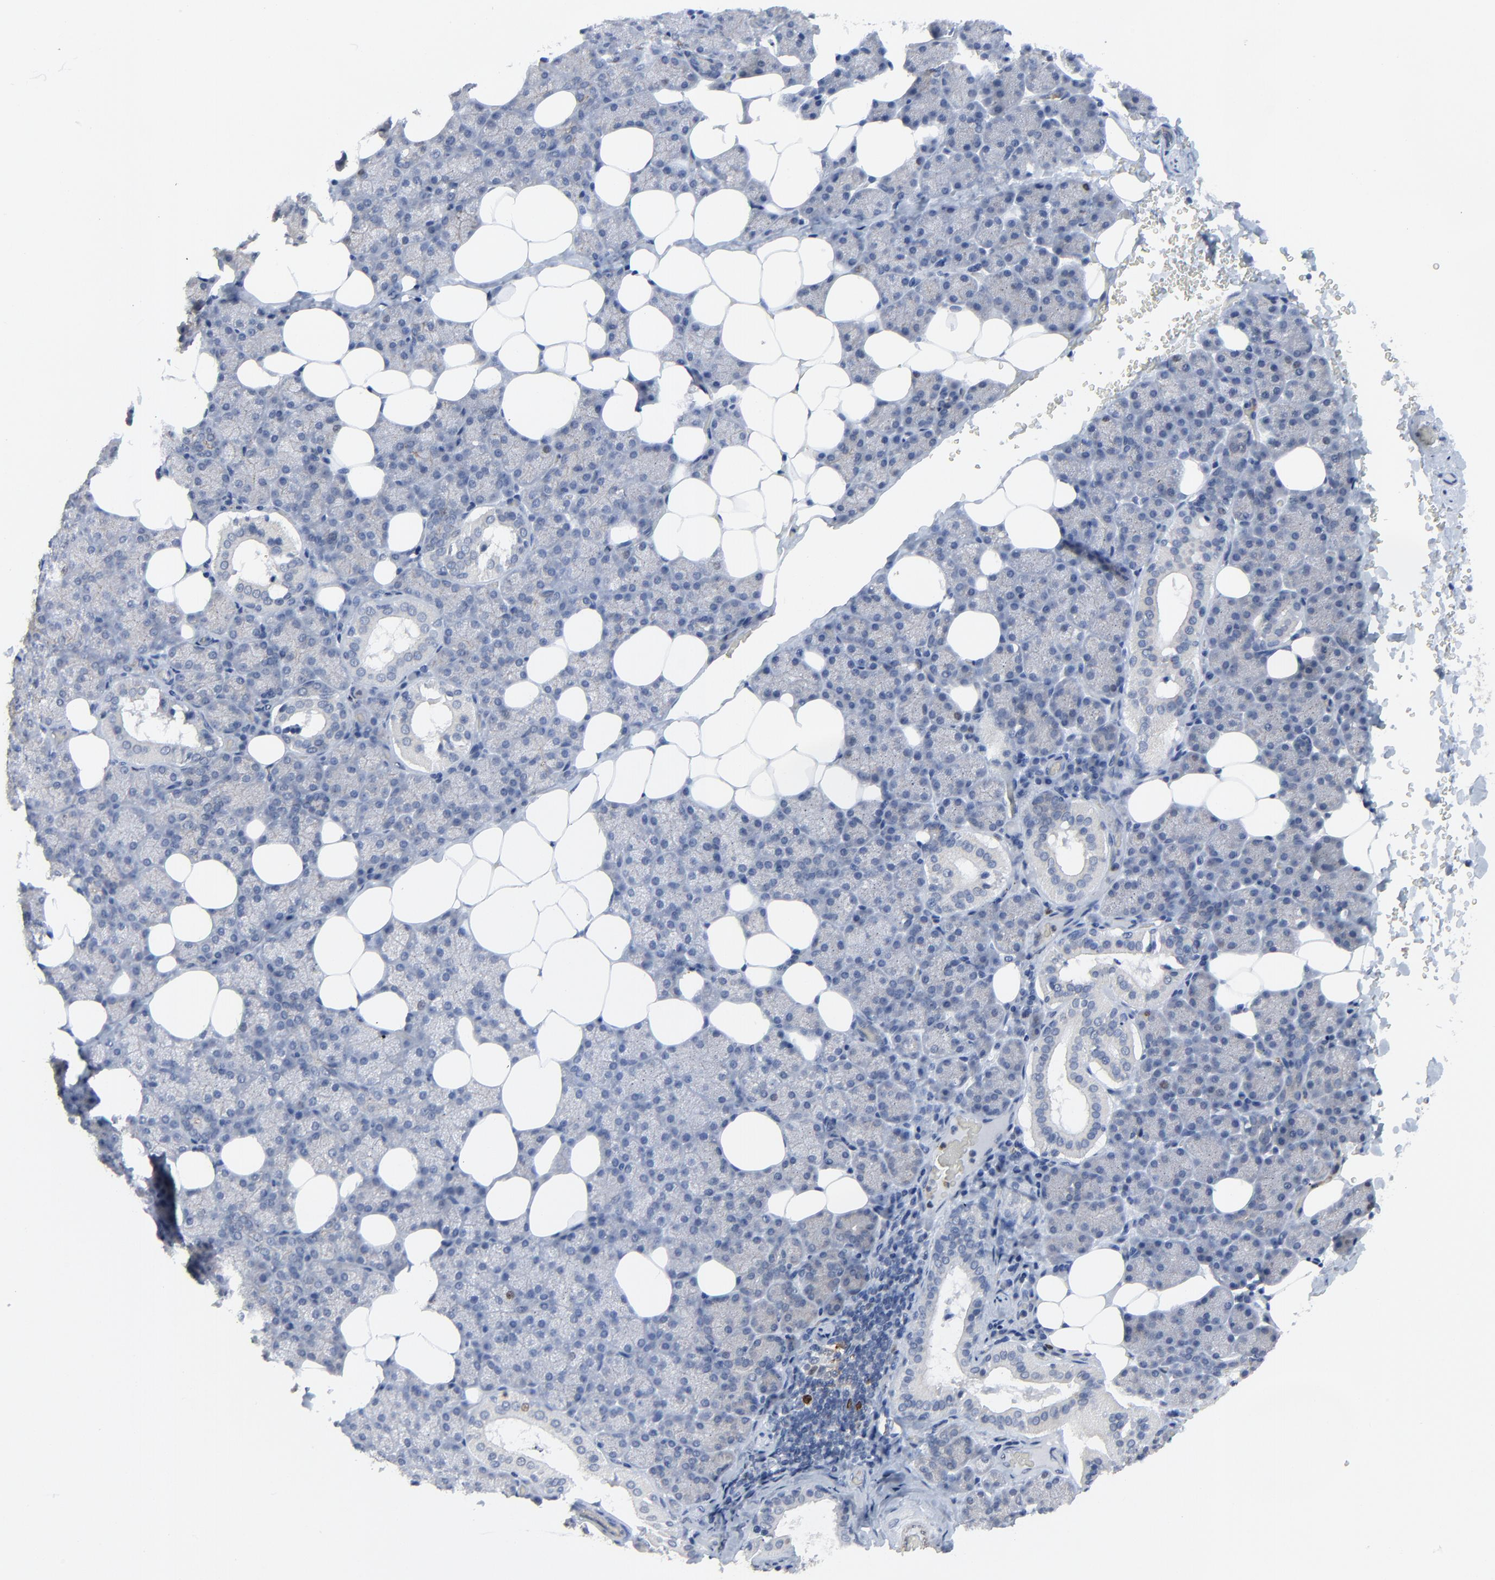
{"staining": {"intensity": "moderate", "quantity": "<25%", "location": "nuclear"}, "tissue": "salivary gland", "cell_type": "Glandular cells", "image_type": "normal", "snomed": [{"axis": "morphology", "description": "Normal tissue, NOS"}, {"axis": "topography", "description": "Lymph node"}, {"axis": "topography", "description": "Salivary gland"}], "caption": "Moderate nuclear protein expression is identified in approximately <25% of glandular cells in salivary gland. Immunohistochemistry (ihc) stains the protein in brown and the nuclei are stained blue.", "gene": "BIRC3", "patient": {"sex": "male", "age": 8}}